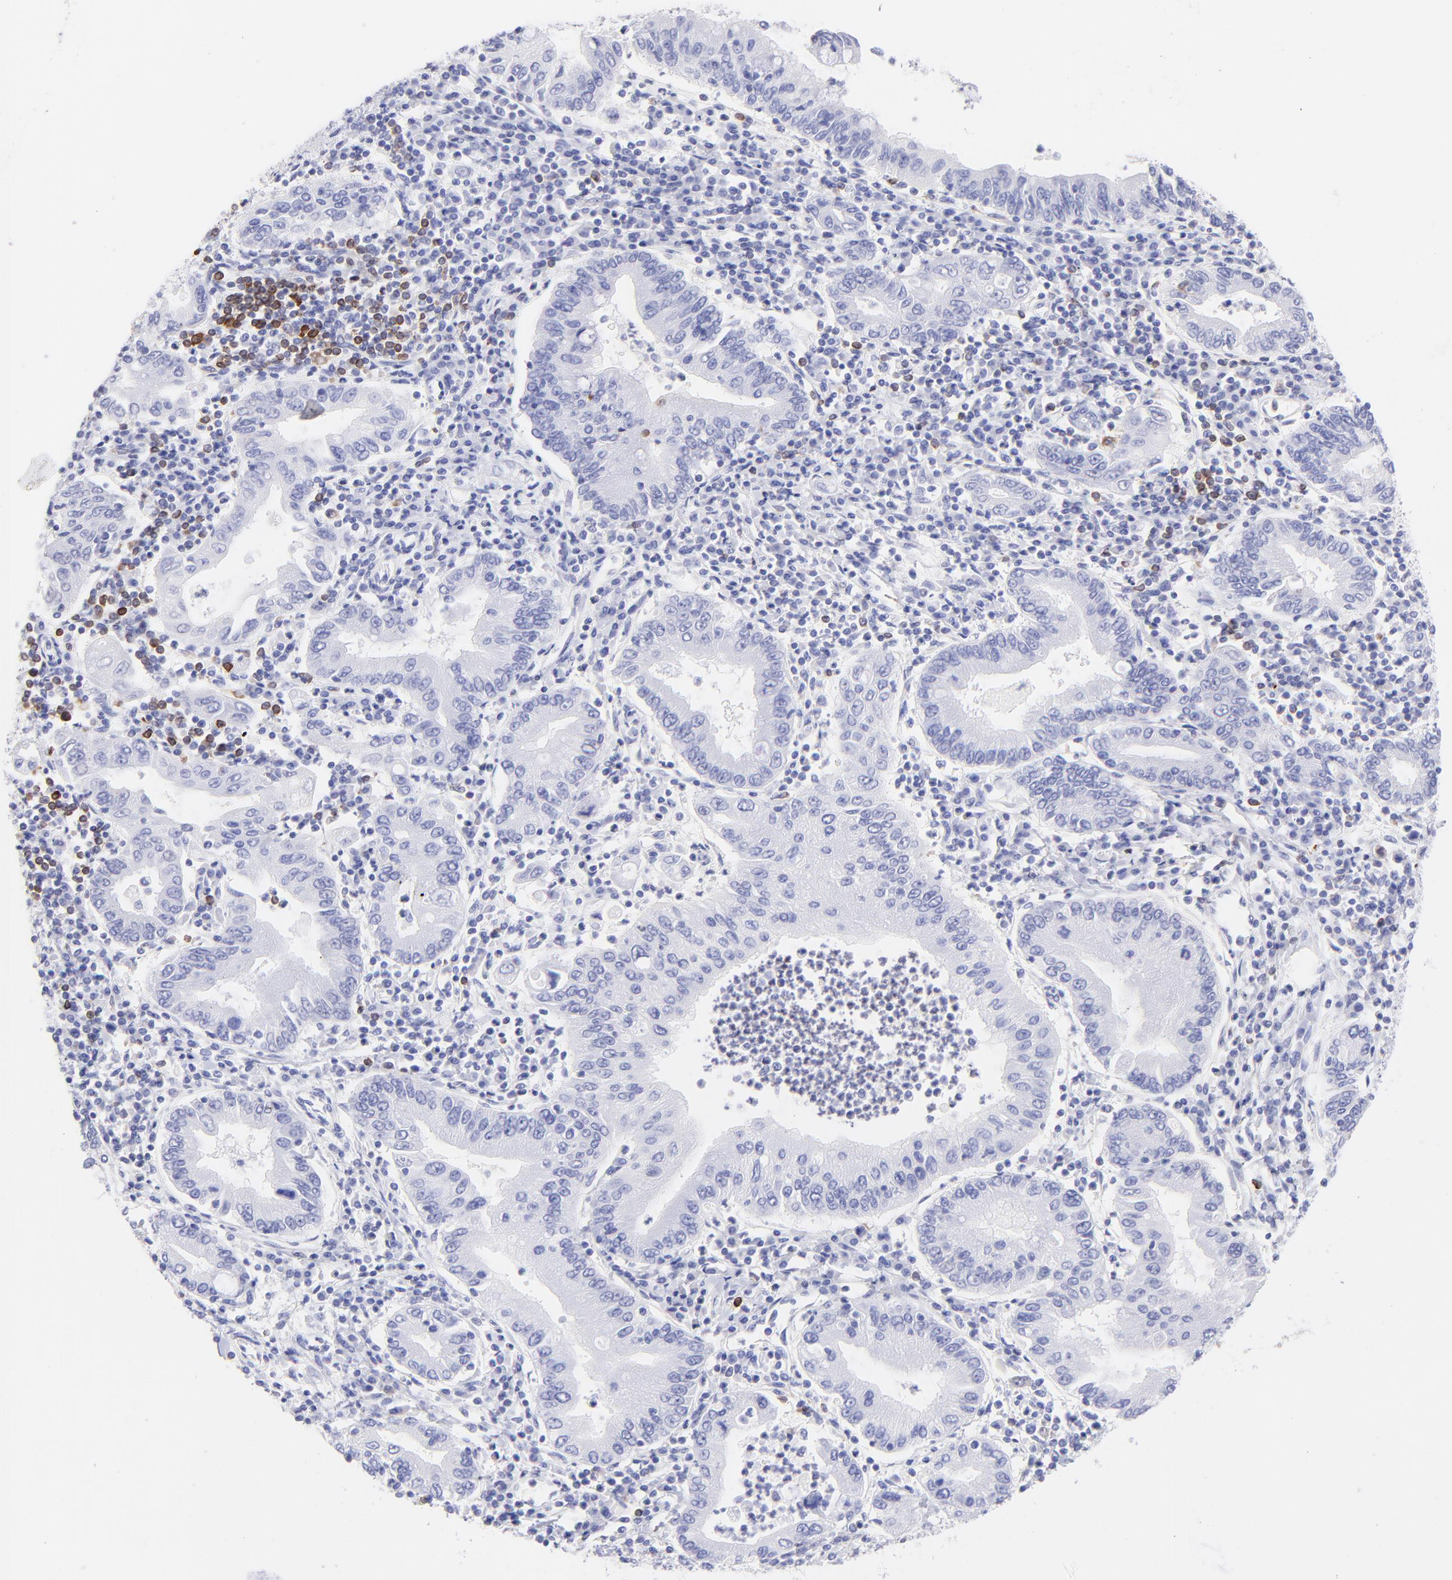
{"staining": {"intensity": "negative", "quantity": "none", "location": "none"}, "tissue": "stomach cancer", "cell_type": "Tumor cells", "image_type": "cancer", "snomed": [{"axis": "morphology", "description": "Normal tissue, NOS"}, {"axis": "morphology", "description": "Adenocarcinoma, NOS"}, {"axis": "topography", "description": "Esophagus"}, {"axis": "topography", "description": "Stomach, upper"}, {"axis": "topography", "description": "Peripheral nerve tissue"}], "caption": "This is an immunohistochemistry histopathology image of stomach adenocarcinoma. There is no staining in tumor cells.", "gene": "IRAG2", "patient": {"sex": "male", "age": 62}}